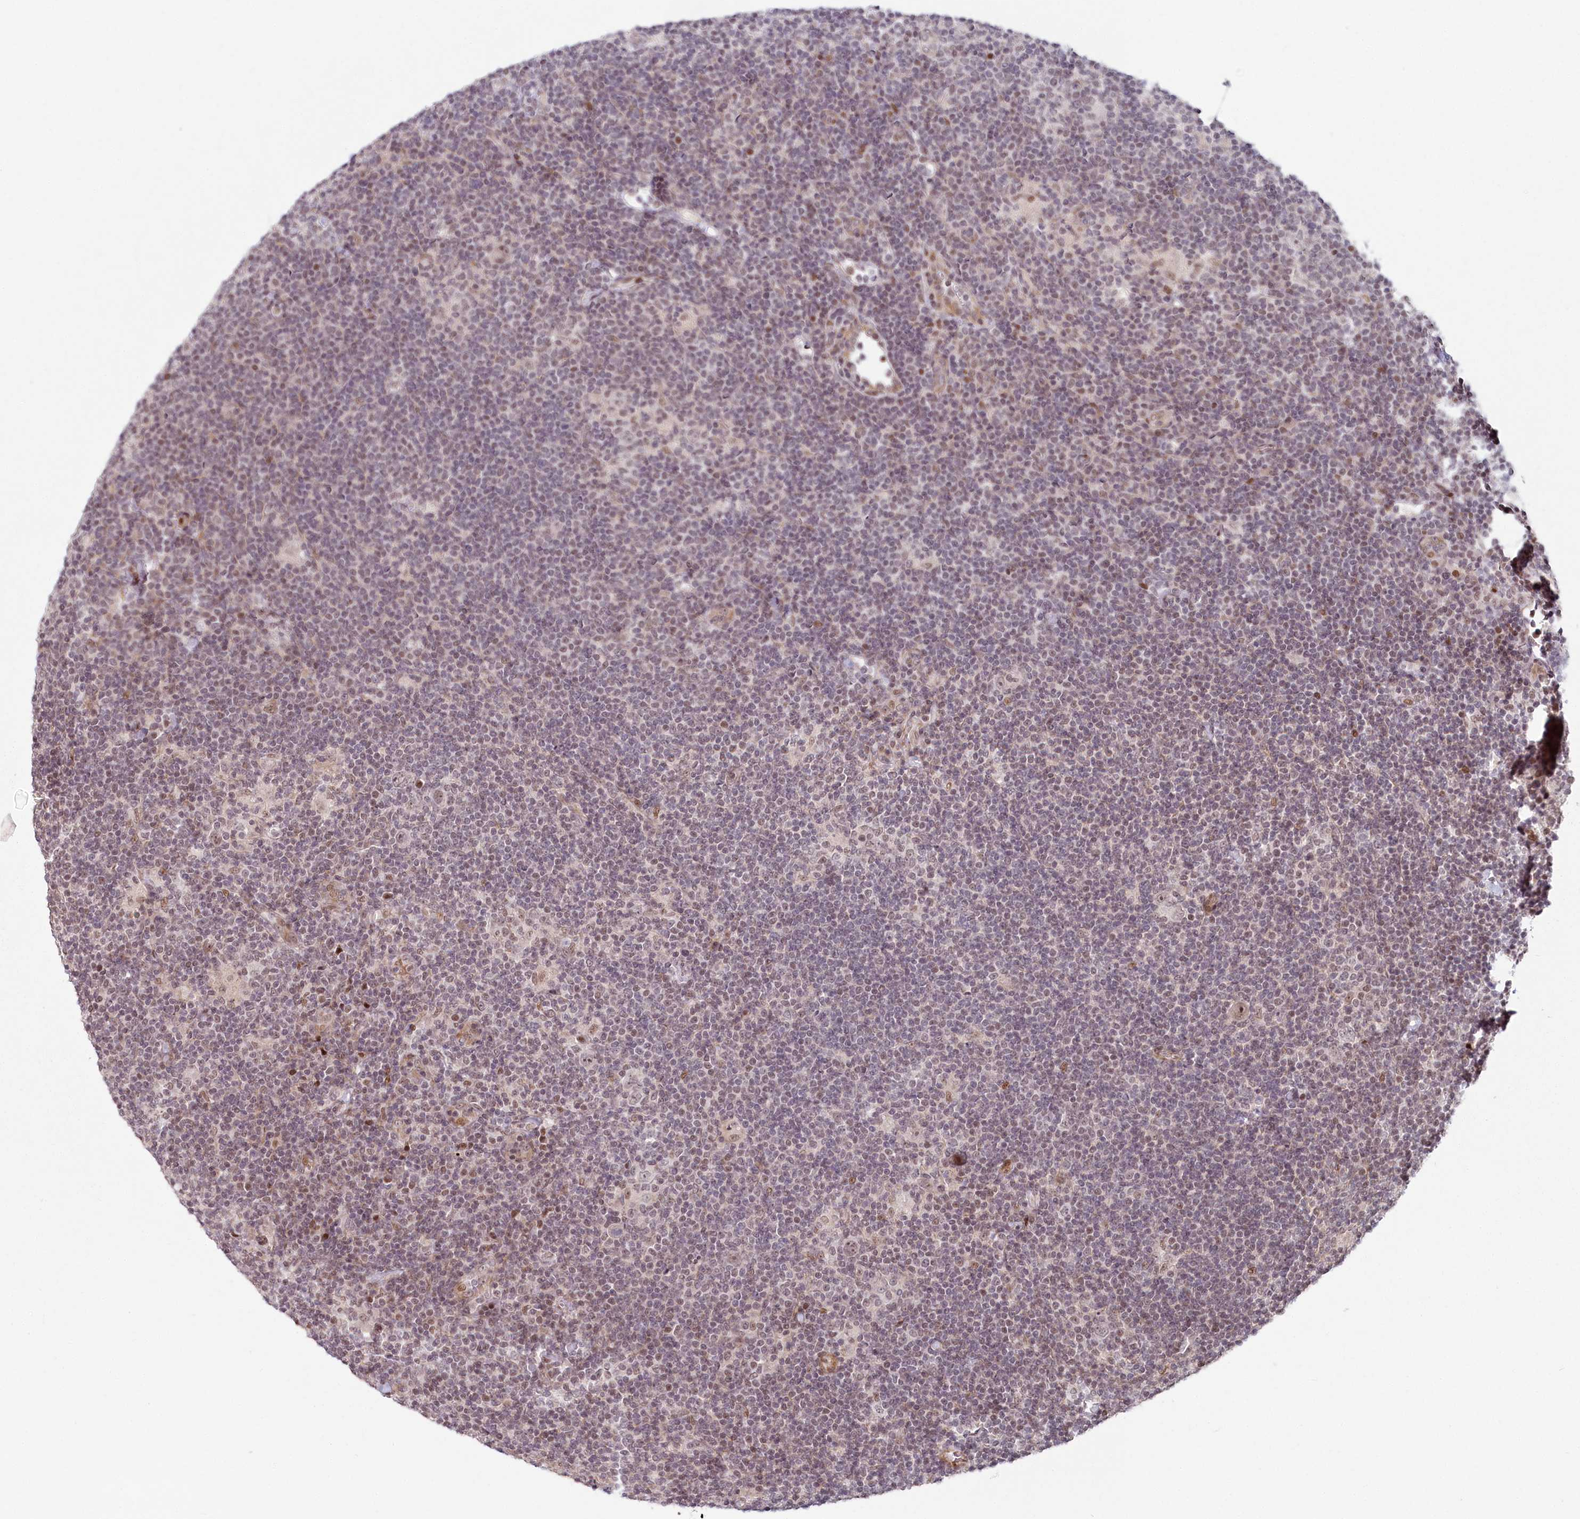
{"staining": {"intensity": "weak", "quantity": "<25%", "location": "nuclear"}, "tissue": "lymphoma", "cell_type": "Tumor cells", "image_type": "cancer", "snomed": [{"axis": "morphology", "description": "Hodgkin's disease, NOS"}, {"axis": "topography", "description": "Lymph node"}], "caption": "High power microscopy photomicrograph of an immunohistochemistry photomicrograph of Hodgkin's disease, revealing no significant expression in tumor cells.", "gene": "FAM204A", "patient": {"sex": "female", "age": 57}}